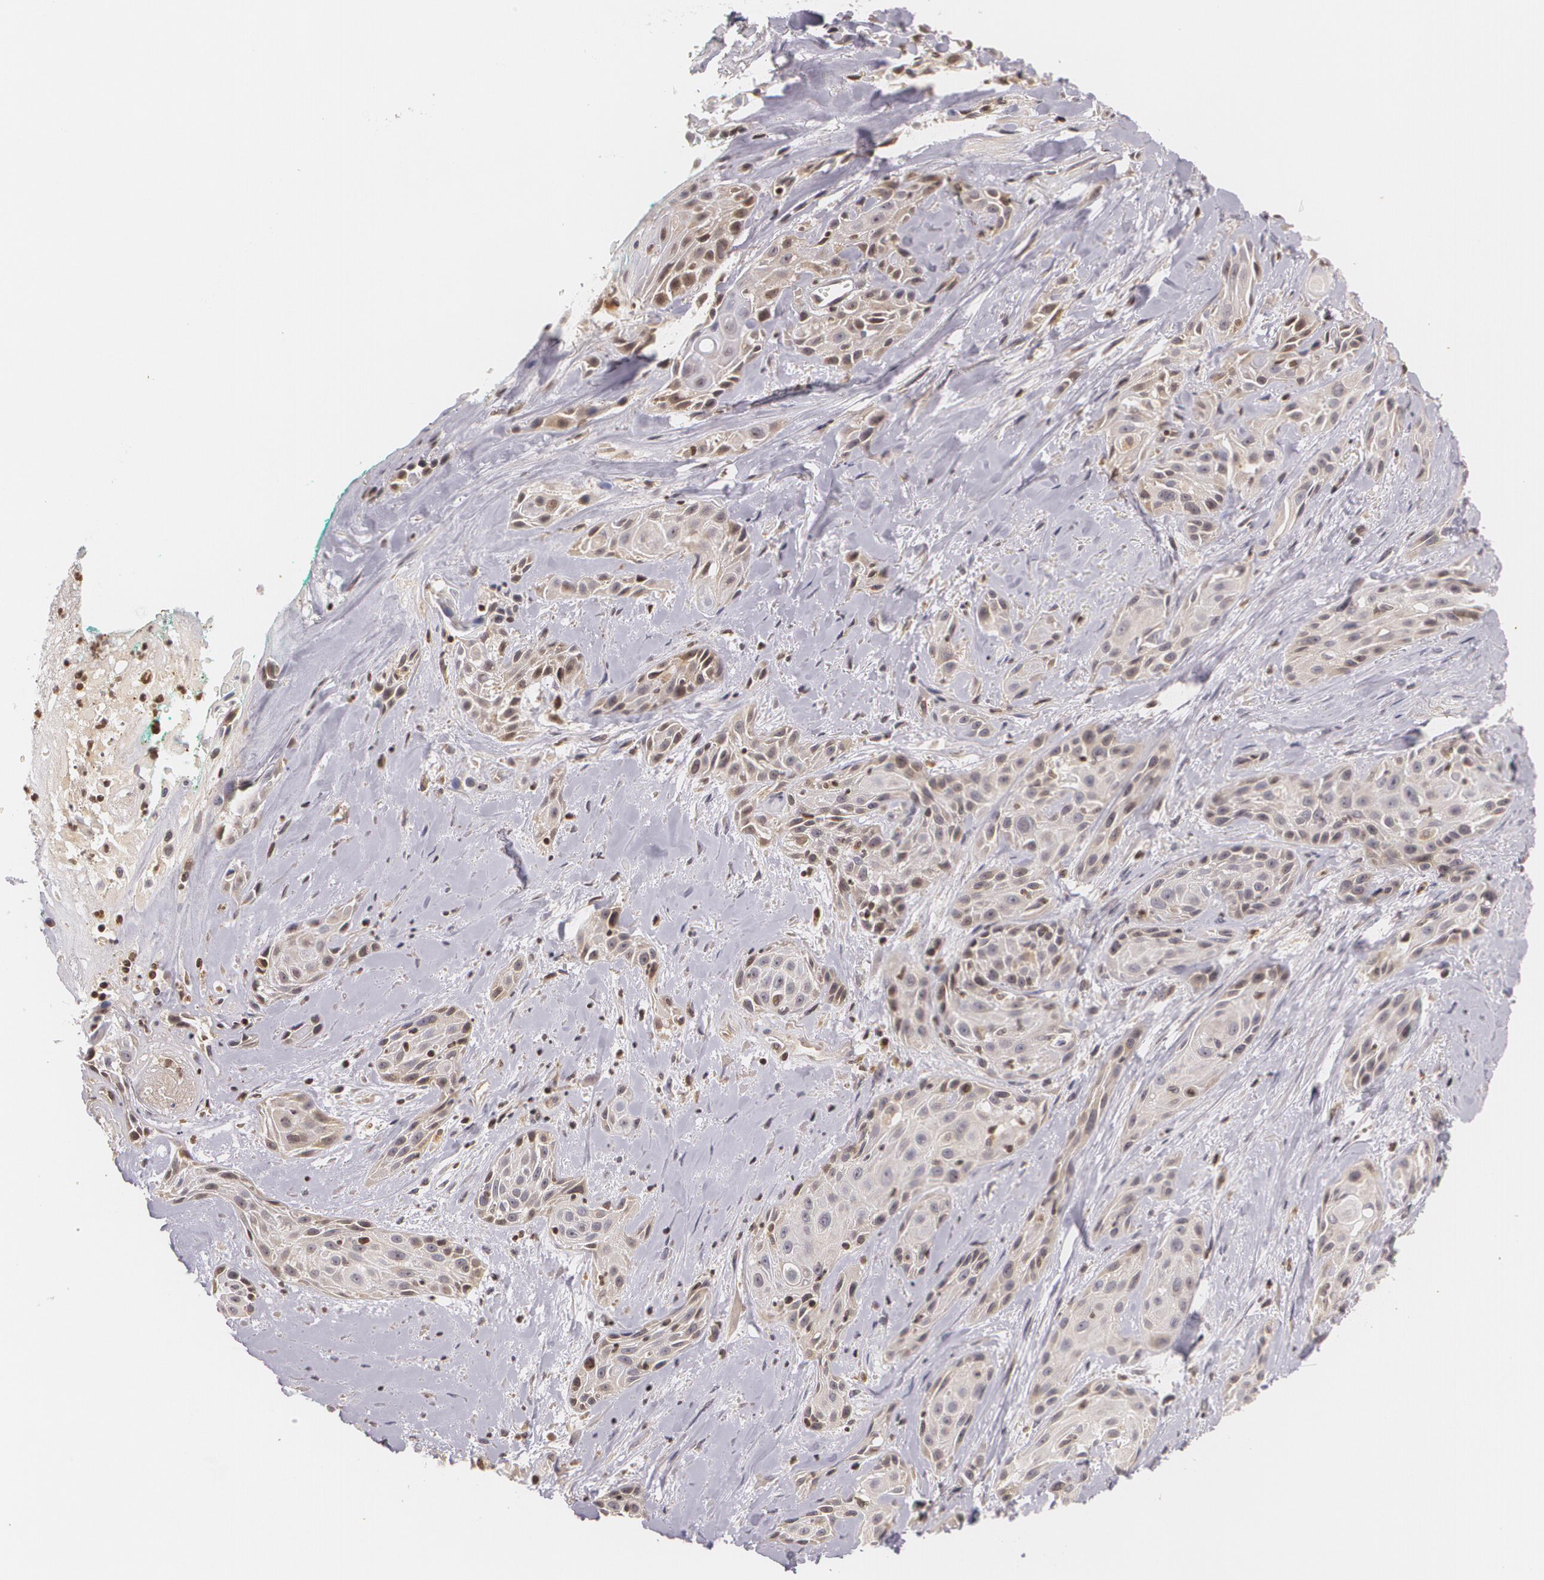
{"staining": {"intensity": "weak", "quantity": ">75%", "location": "cytoplasmic/membranous,nuclear"}, "tissue": "skin cancer", "cell_type": "Tumor cells", "image_type": "cancer", "snomed": [{"axis": "morphology", "description": "Squamous cell carcinoma, NOS"}, {"axis": "topography", "description": "Skin"}, {"axis": "topography", "description": "Anal"}], "caption": "High-magnification brightfield microscopy of skin cancer stained with DAB (3,3'-diaminobenzidine) (brown) and counterstained with hematoxylin (blue). tumor cells exhibit weak cytoplasmic/membranous and nuclear staining is seen in approximately>75% of cells.", "gene": "VAV3", "patient": {"sex": "male", "age": 64}}